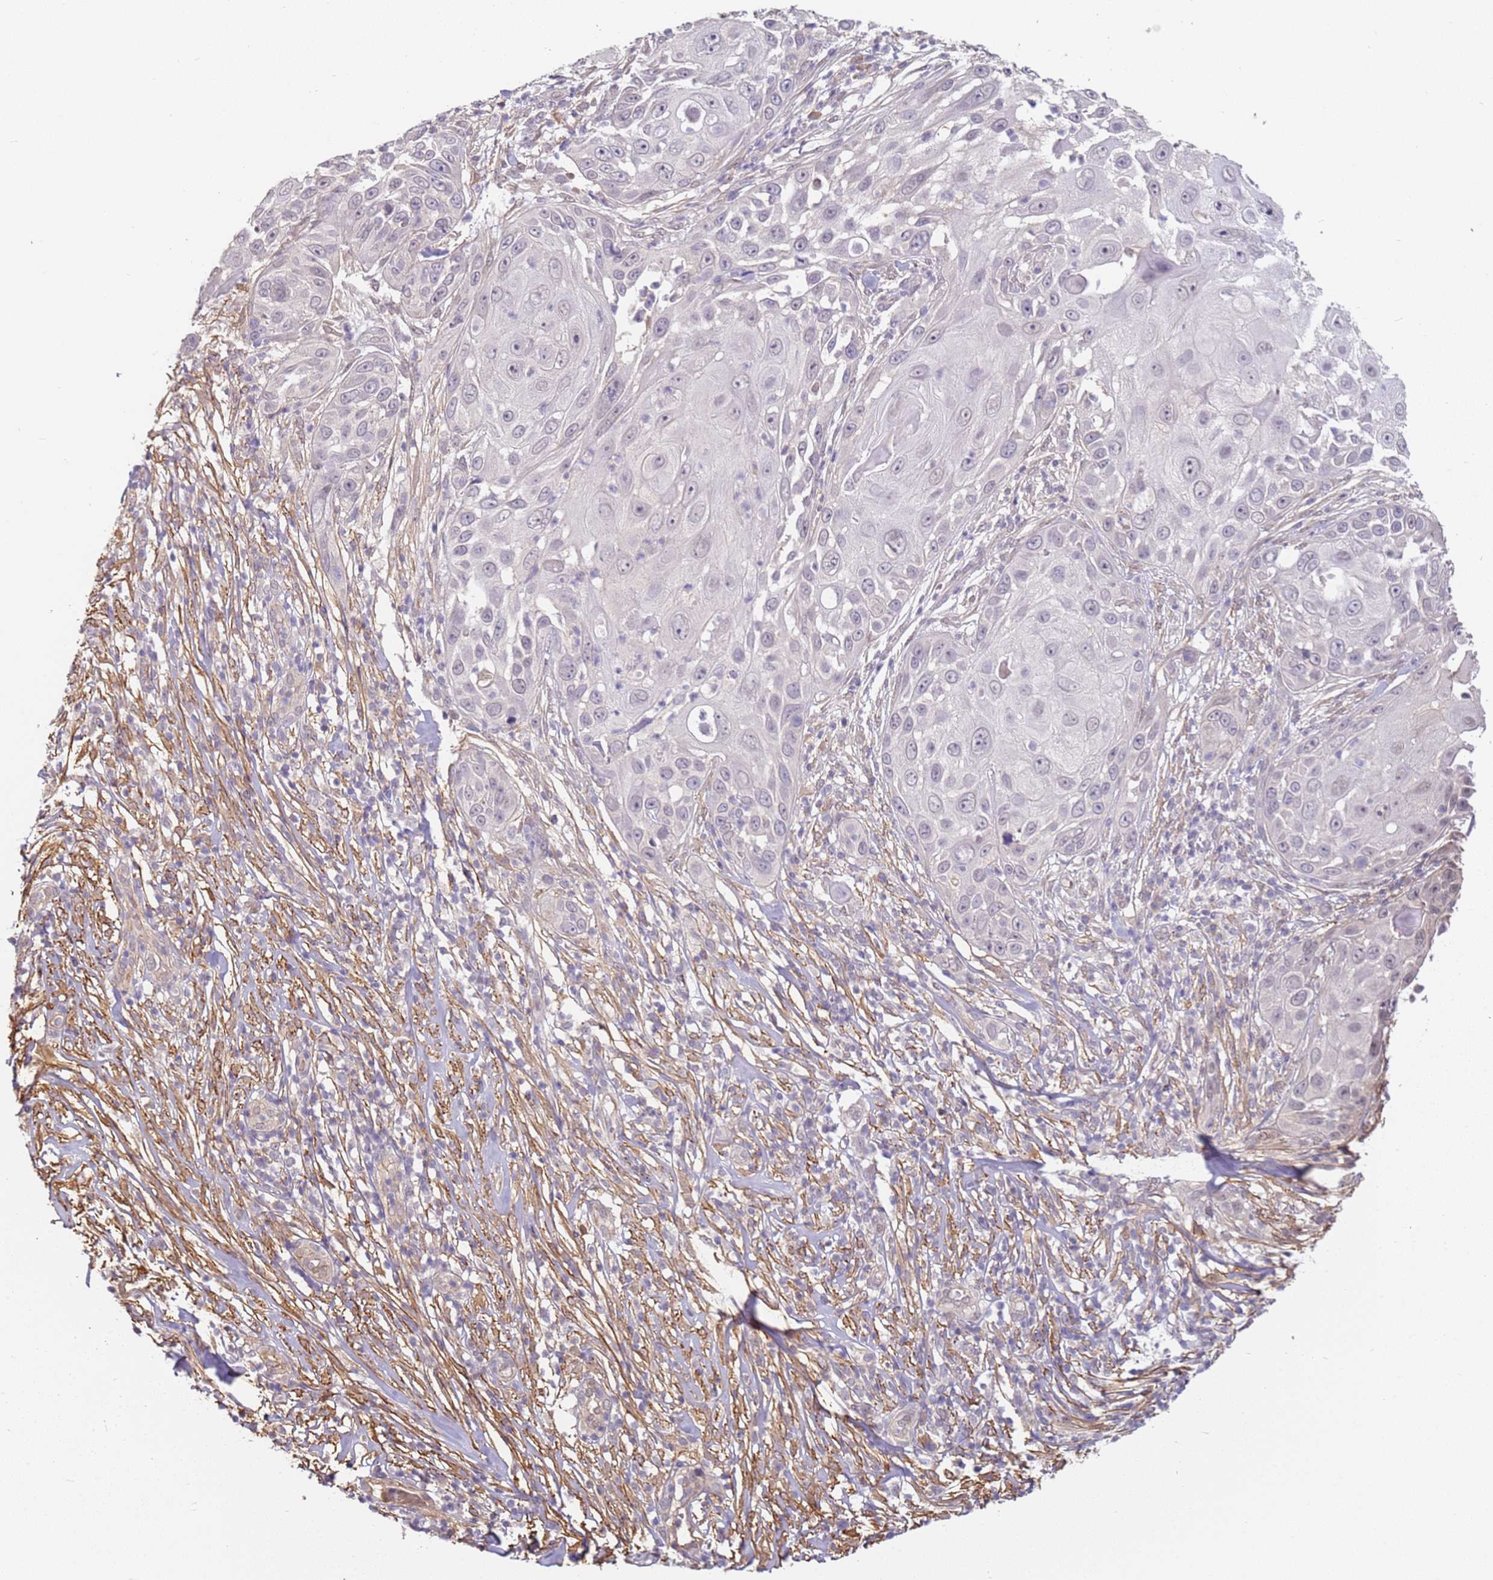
{"staining": {"intensity": "negative", "quantity": "none", "location": "none"}, "tissue": "skin cancer", "cell_type": "Tumor cells", "image_type": "cancer", "snomed": [{"axis": "morphology", "description": "Squamous cell carcinoma, NOS"}, {"axis": "topography", "description": "Skin"}], "caption": "Tumor cells are negative for protein expression in human squamous cell carcinoma (skin).", "gene": "WDR93", "patient": {"sex": "female", "age": 44}}